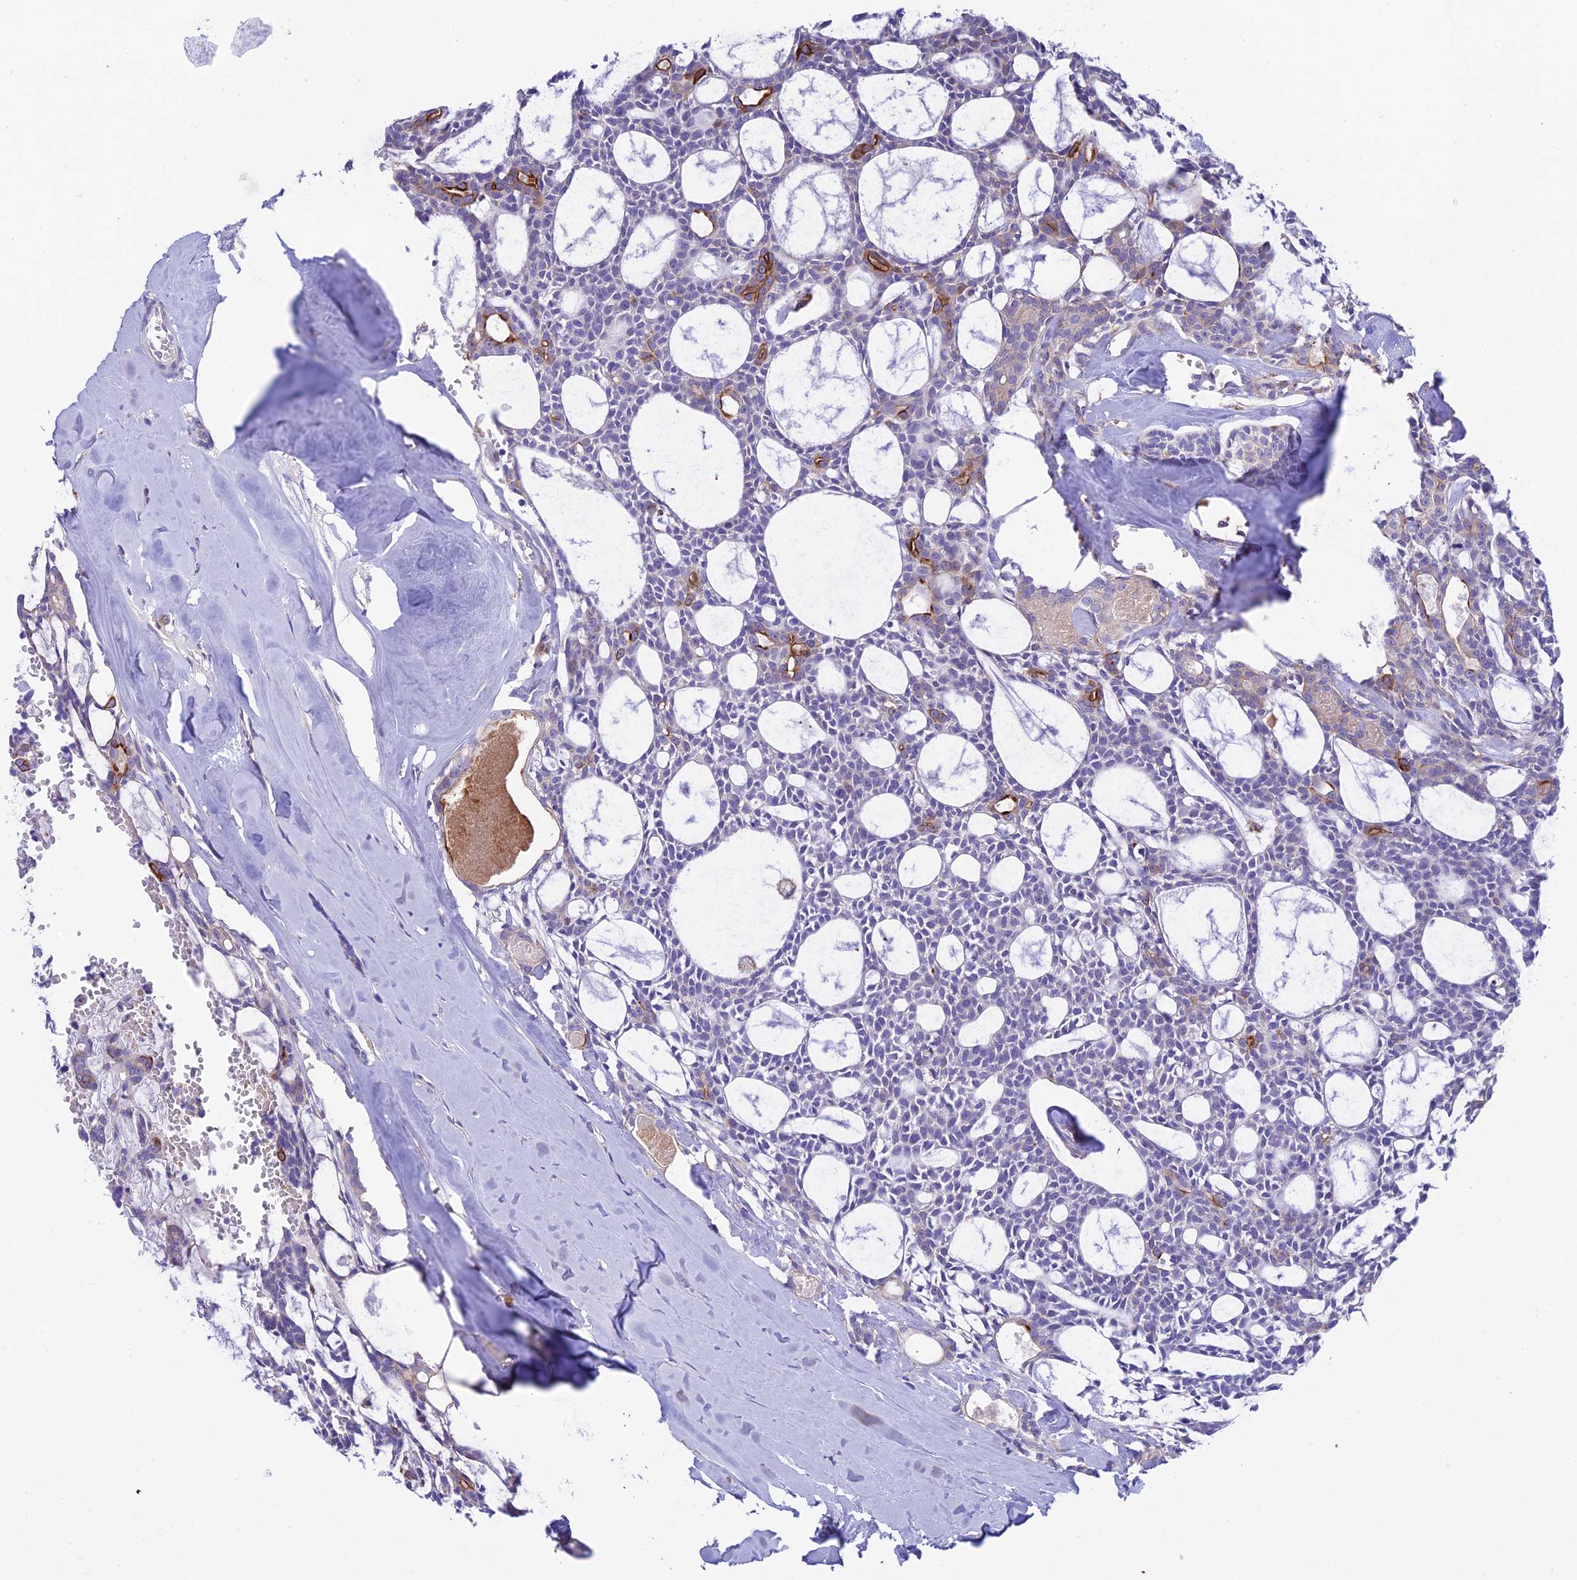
{"staining": {"intensity": "moderate", "quantity": "<25%", "location": "cytoplasmic/membranous"}, "tissue": "head and neck cancer", "cell_type": "Tumor cells", "image_type": "cancer", "snomed": [{"axis": "morphology", "description": "Adenocarcinoma, NOS"}, {"axis": "topography", "description": "Salivary gland"}, {"axis": "topography", "description": "Head-Neck"}], "caption": "Immunohistochemistry (IHC) histopathology image of neoplastic tissue: head and neck cancer stained using immunohistochemistry (IHC) shows low levels of moderate protein expression localized specifically in the cytoplasmic/membranous of tumor cells, appearing as a cytoplasmic/membranous brown color.", "gene": "CCDC157", "patient": {"sex": "male", "age": 55}}